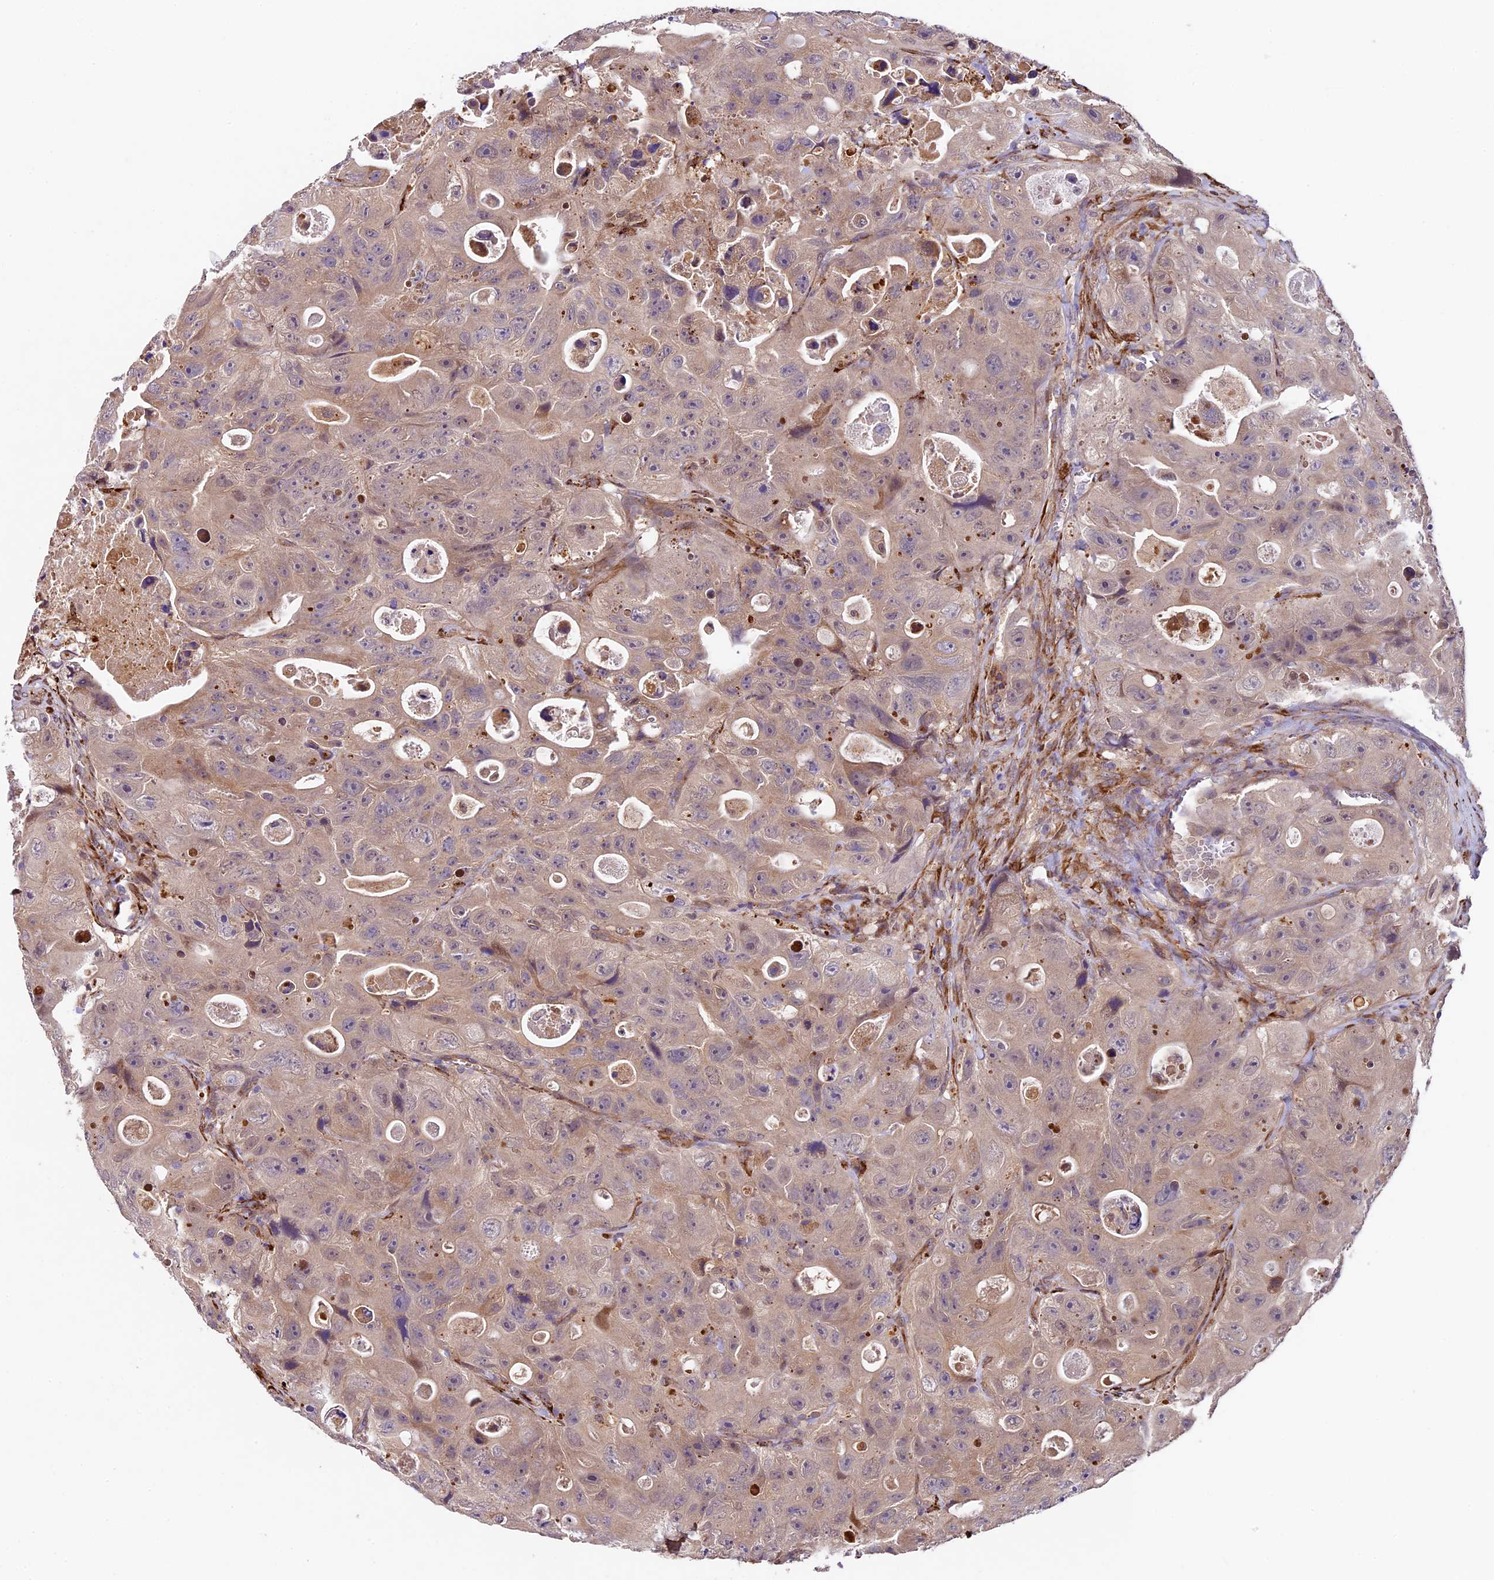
{"staining": {"intensity": "negative", "quantity": "none", "location": "none"}, "tissue": "colorectal cancer", "cell_type": "Tumor cells", "image_type": "cancer", "snomed": [{"axis": "morphology", "description": "Adenocarcinoma, NOS"}, {"axis": "topography", "description": "Colon"}], "caption": "DAB immunohistochemical staining of colorectal cancer reveals no significant positivity in tumor cells.", "gene": "LSM7", "patient": {"sex": "female", "age": 46}}